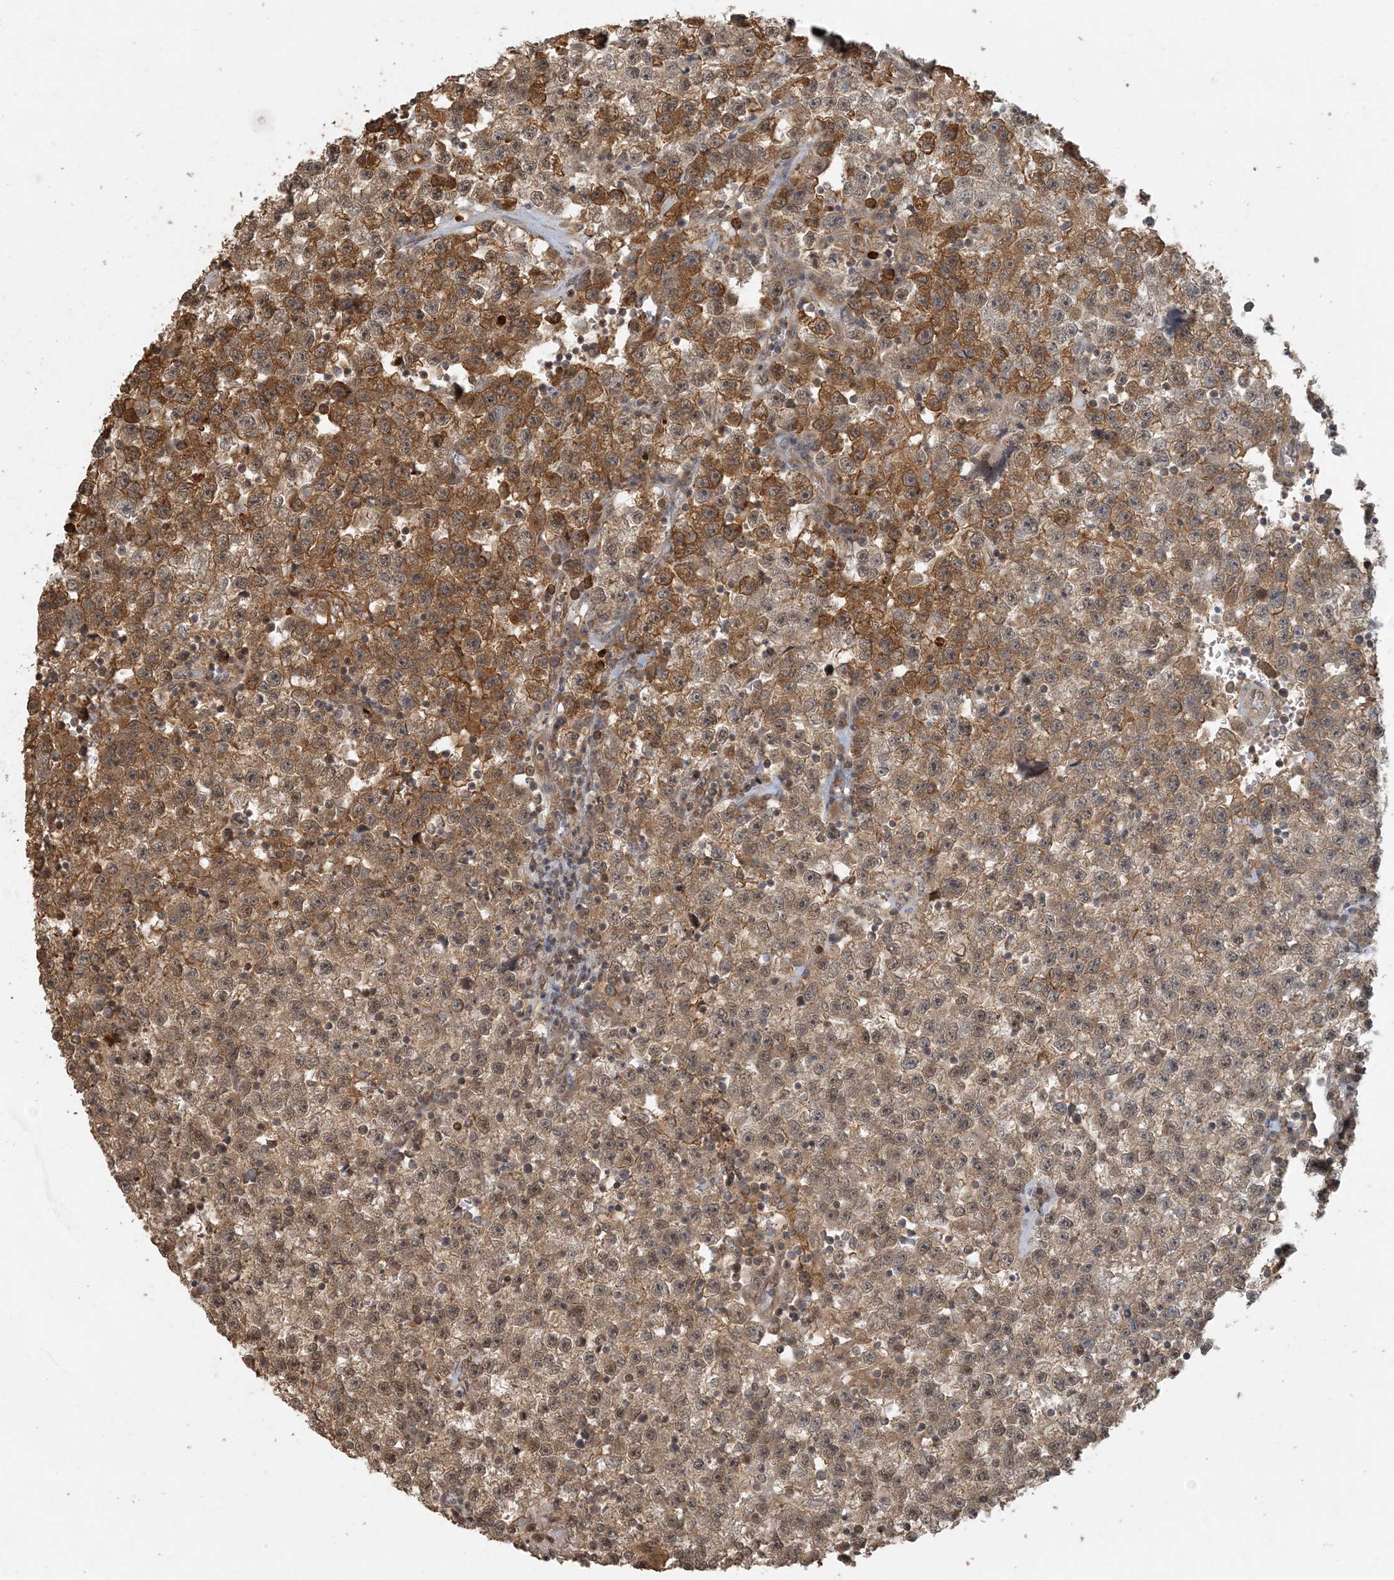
{"staining": {"intensity": "moderate", "quantity": ">75%", "location": "cytoplasmic/membranous"}, "tissue": "testis cancer", "cell_type": "Tumor cells", "image_type": "cancer", "snomed": [{"axis": "morphology", "description": "Seminoma, NOS"}, {"axis": "topography", "description": "Testis"}], "caption": "Seminoma (testis) stained with a protein marker shows moderate staining in tumor cells.", "gene": "AK9", "patient": {"sex": "male", "age": 22}}